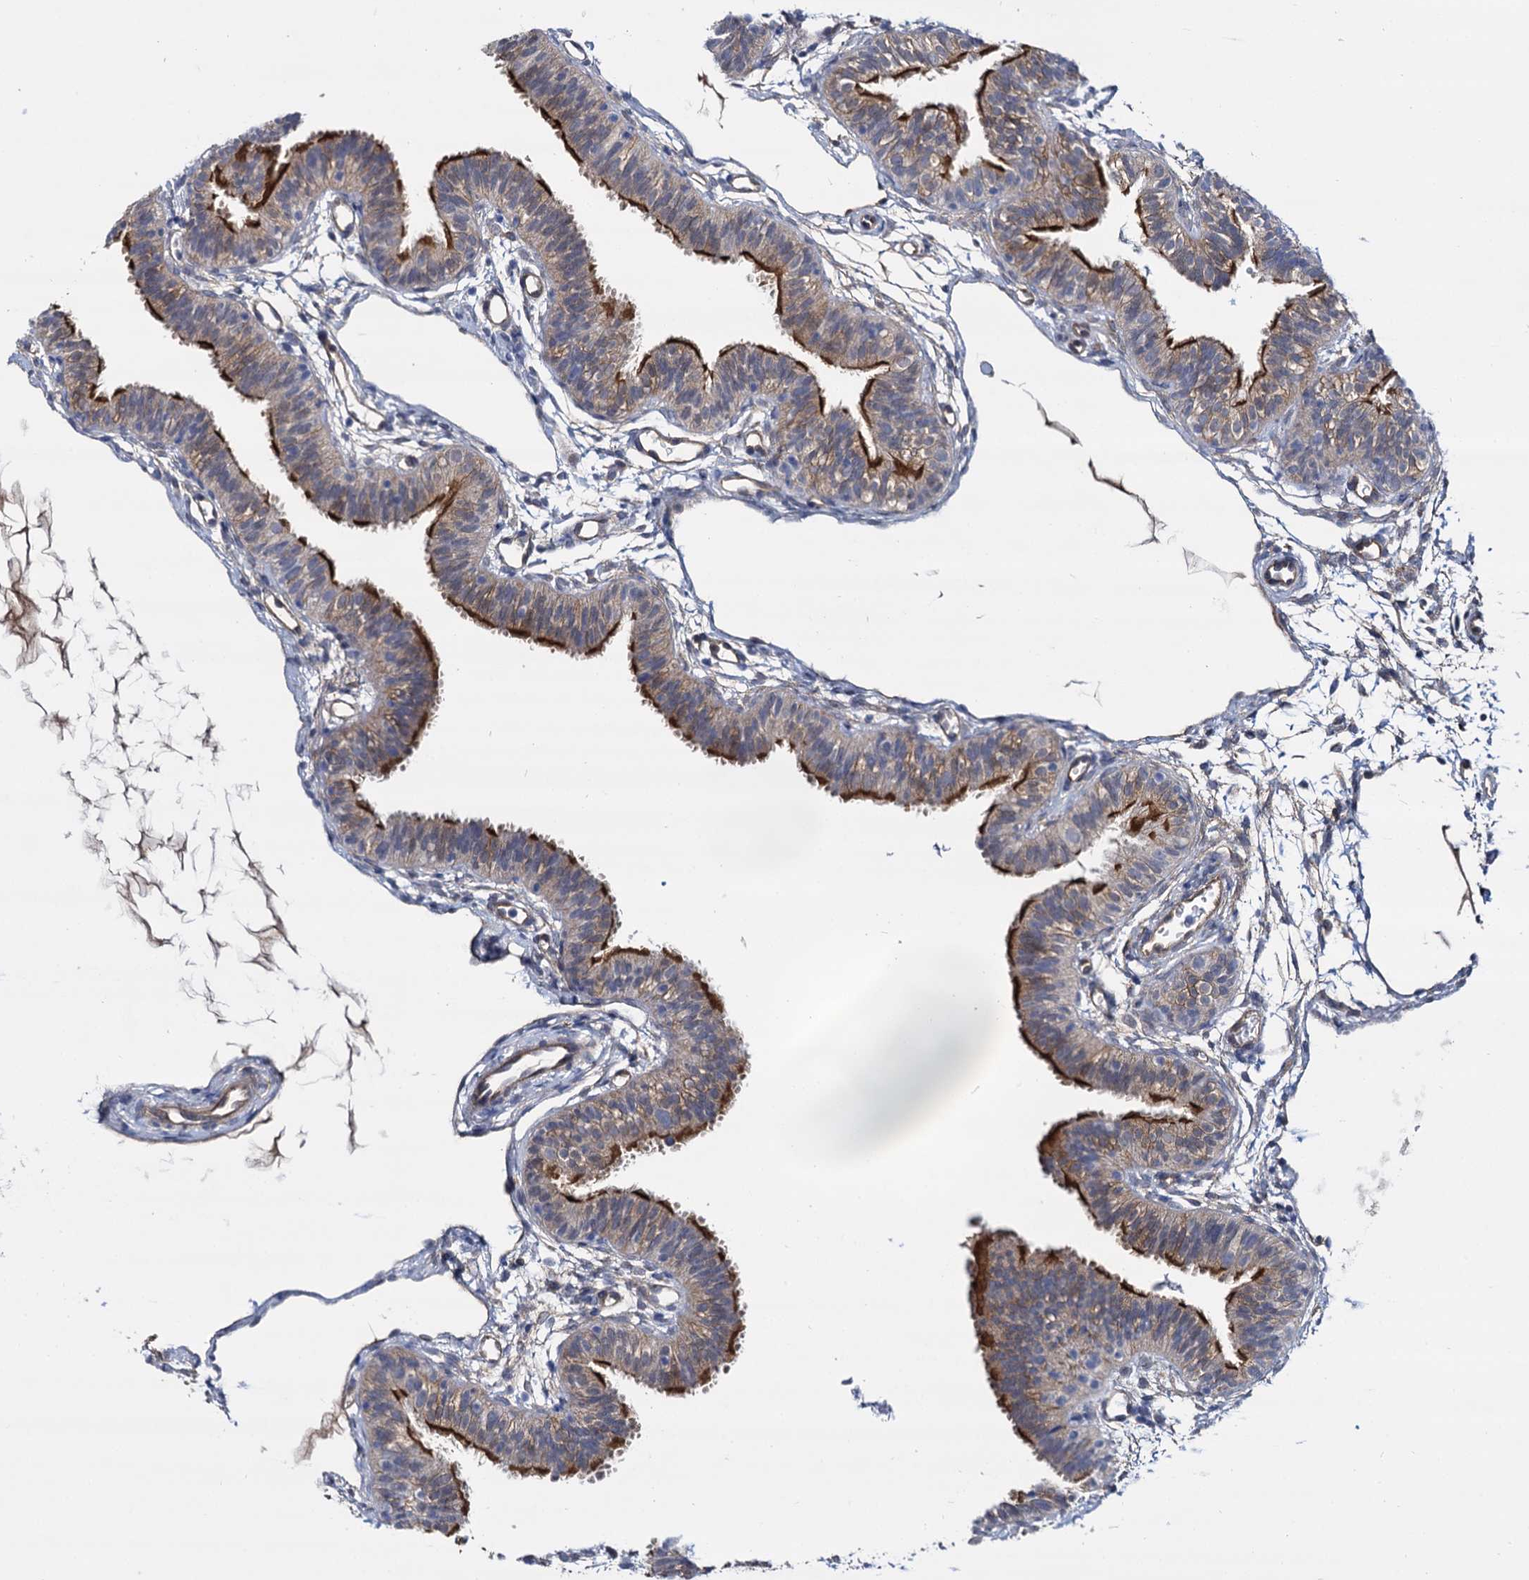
{"staining": {"intensity": "moderate", "quantity": "25%-75%", "location": "cytoplasmic/membranous"}, "tissue": "fallopian tube", "cell_type": "Glandular cells", "image_type": "normal", "snomed": [{"axis": "morphology", "description": "Normal tissue, NOS"}, {"axis": "topography", "description": "Fallopian tube"}], "caption": "Fallopian tube stained with DAB immunohistochemistry (IHC) exhibits medium levels of moderate cytoplasmic/membranous expression in about 25%-75% of glandular cells.", "gene": "STXBP1", "patient": {"sex": "female", "age": 35}}